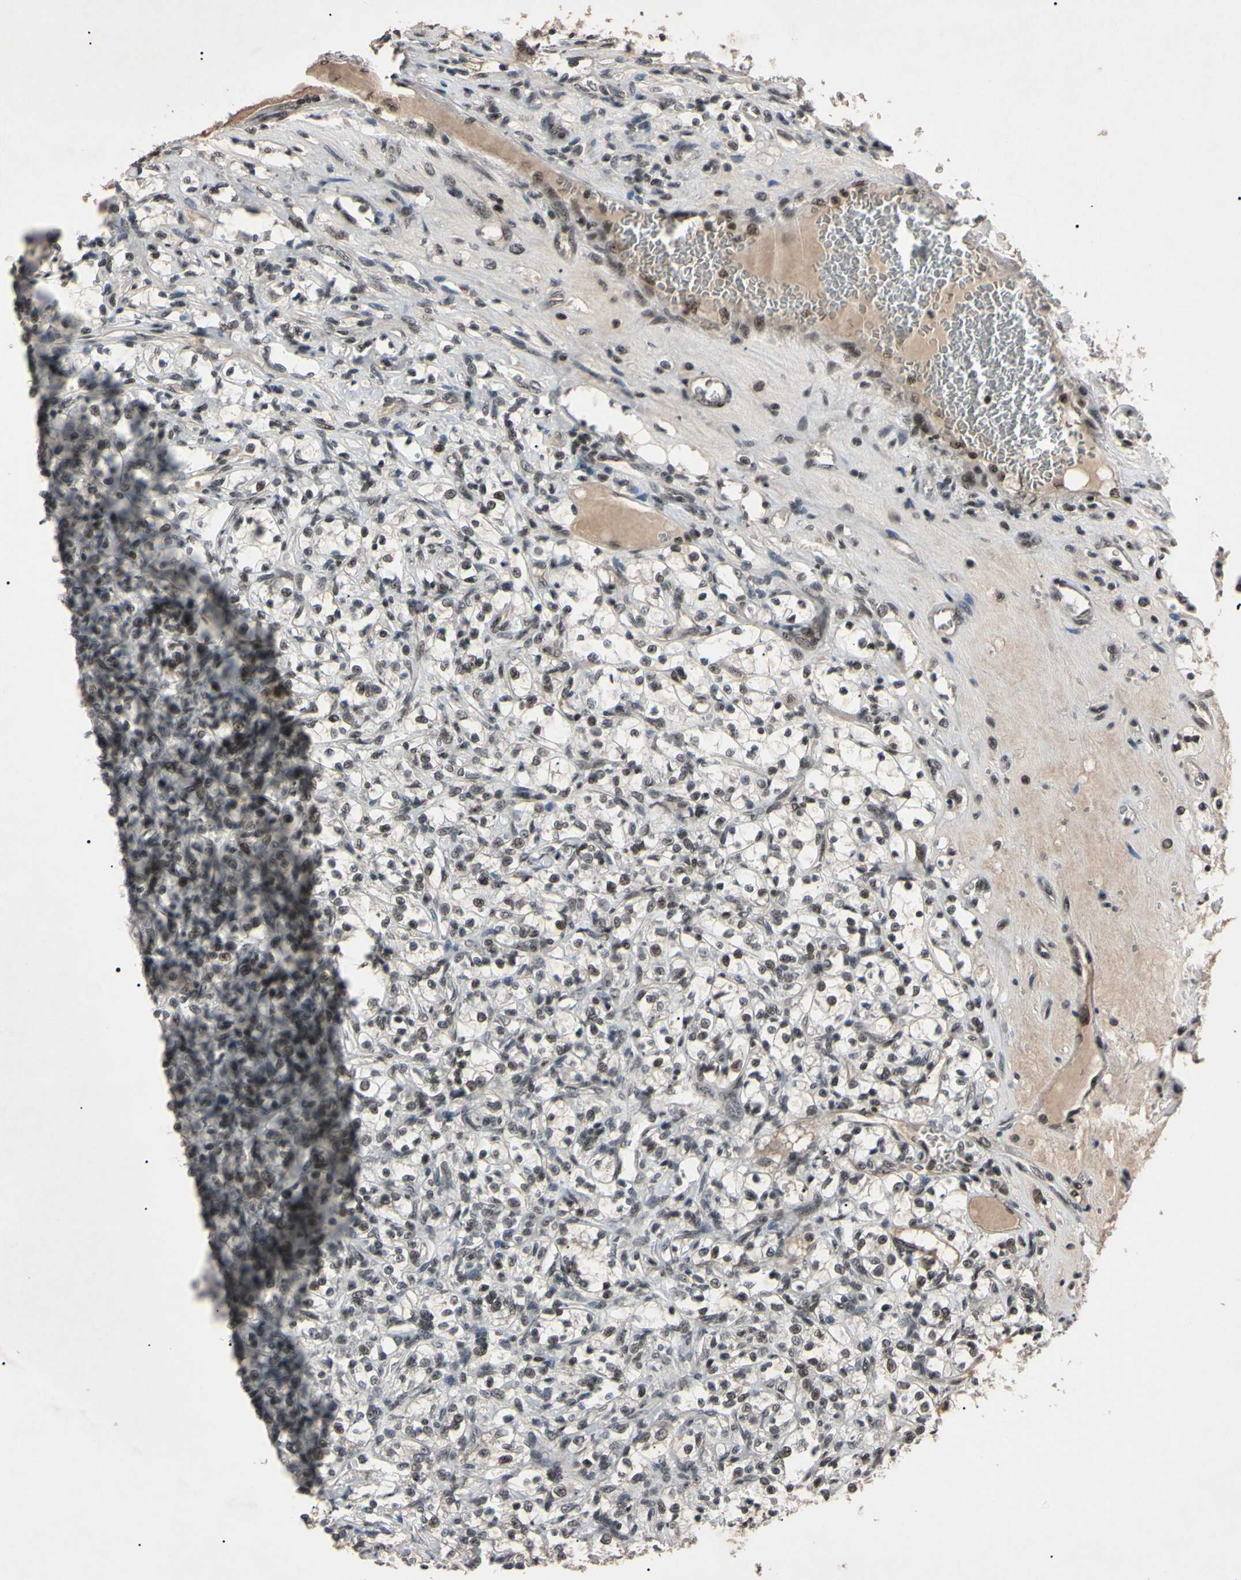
{"staining": {"intensity": "weak", "quantity": "25%-75%", "location": "nuclear"}, "tissue": "renal cancer", "cell_type": "Tumor cells", "image_type": "cancer", "snomed": [{"axis": "morphology", "description": "Adenocarcinoma, NOS"}, {"axis": "topography", "description": "Kidney"}], "caption": "A high-resolution photomicrograph shows immunohistochemistry (IHC) staining of renal cancer (adenocarcinoma), which shows weak nuclear positivity in approximately 25%-75% of tumor cells. The protein of interest is shown in brown color, while the nuclei are stained blue.", "gene": "YY1", "patient": {"sex": "female", "age": 69}}